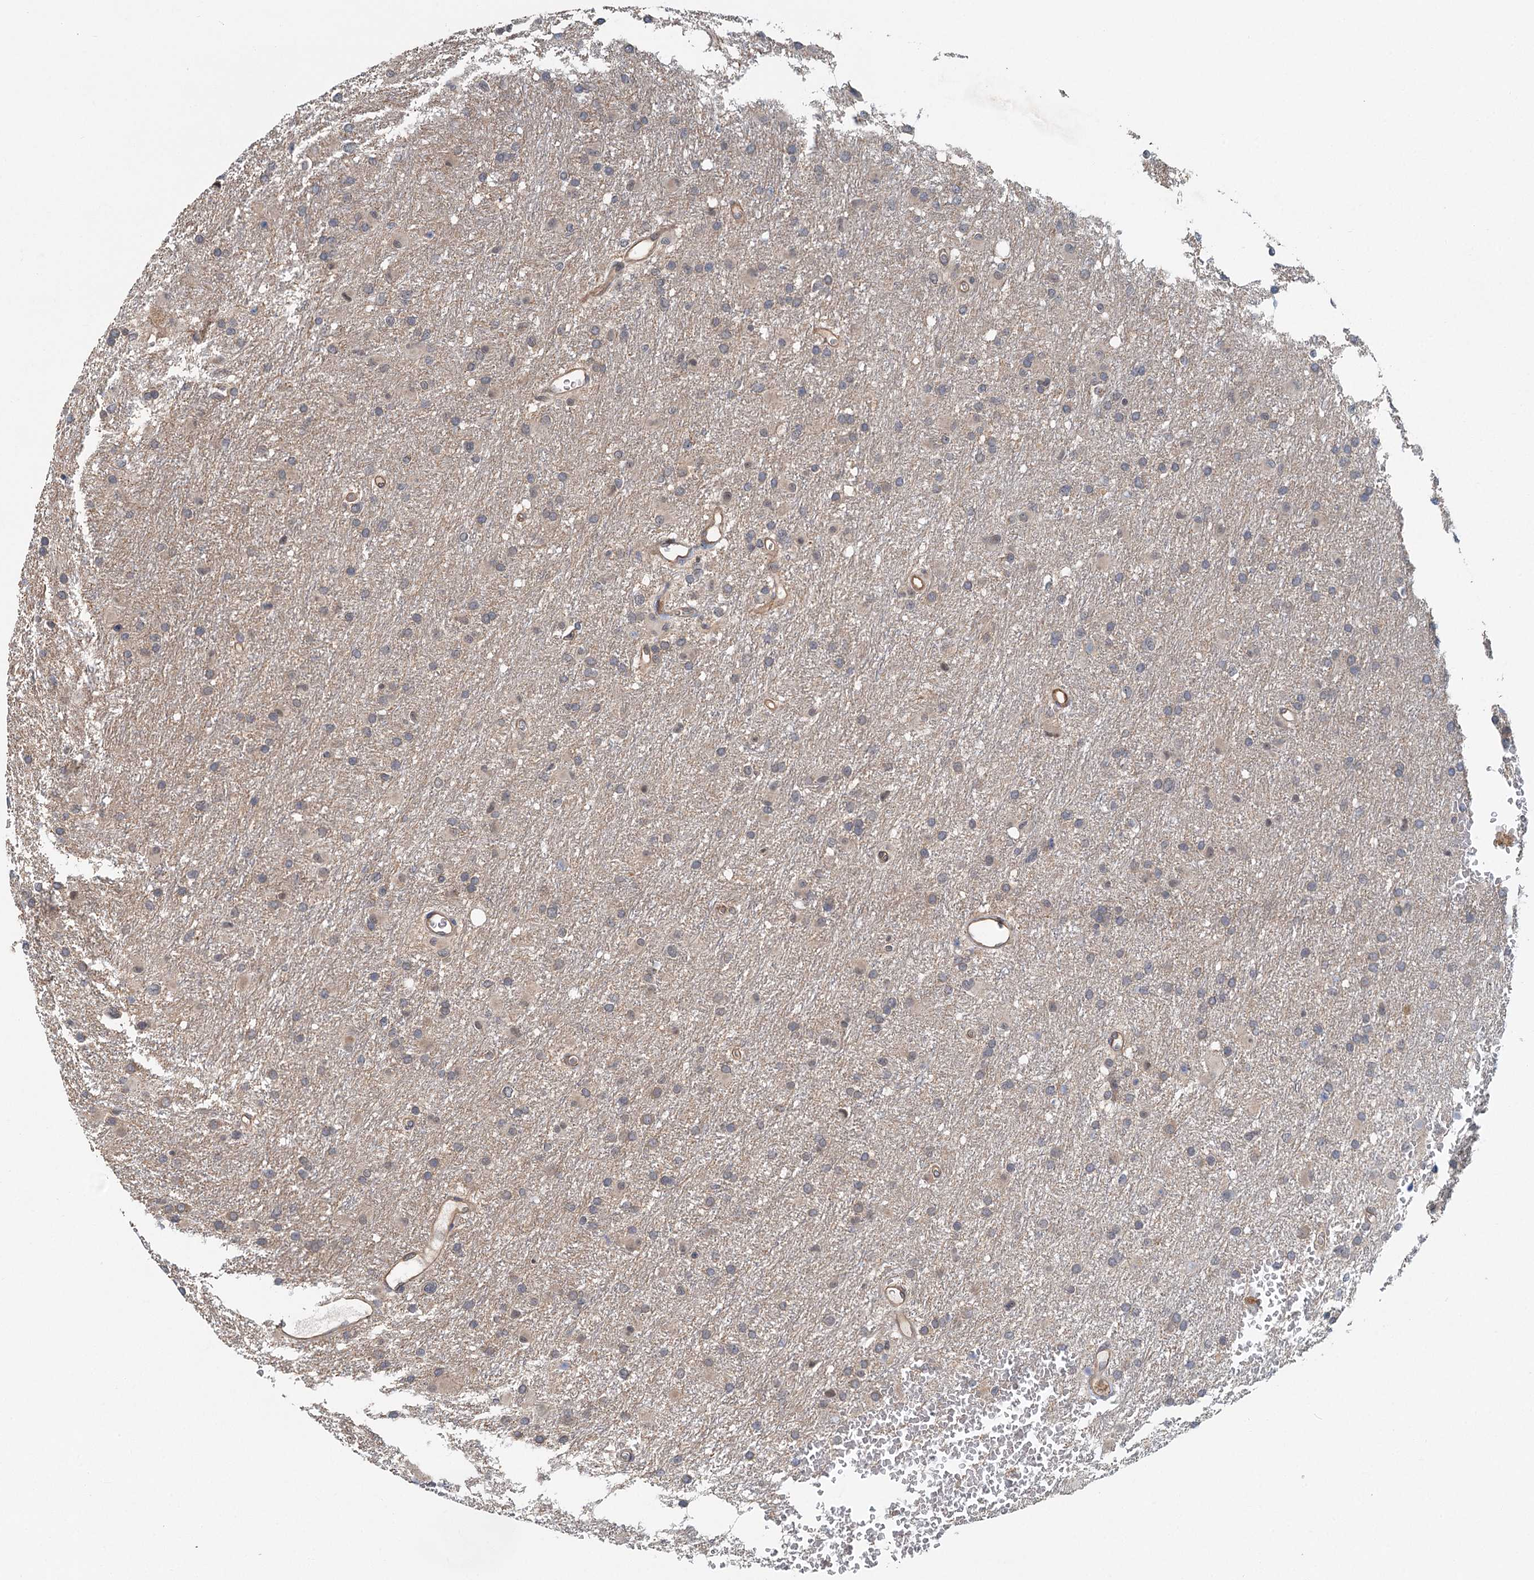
{"staining": {"intensity": "negative", "quantity": "none", "location": "none"}, "tissue": "glioma", "cell_type": "Tumor cells", "image_type": "cancer", "snomed": [{"axis": "morphology", "description": "Glioma, malignant, High grade"}, {"axis": "topography", "description": "Cerebral cortex"}], "caption": "Immunohistochemistry (IHC) histopathology image of neoplastic tissue: glioma stained with DAB exhibits no significant protein positivity in tumor cells. (Stains: DAB IHC with hematoxylin counter stain, Microscopy: brightfield microscopy at high magnification).", "gene": "ZNF527", "patient": {"sex": "female", "age": 36}}